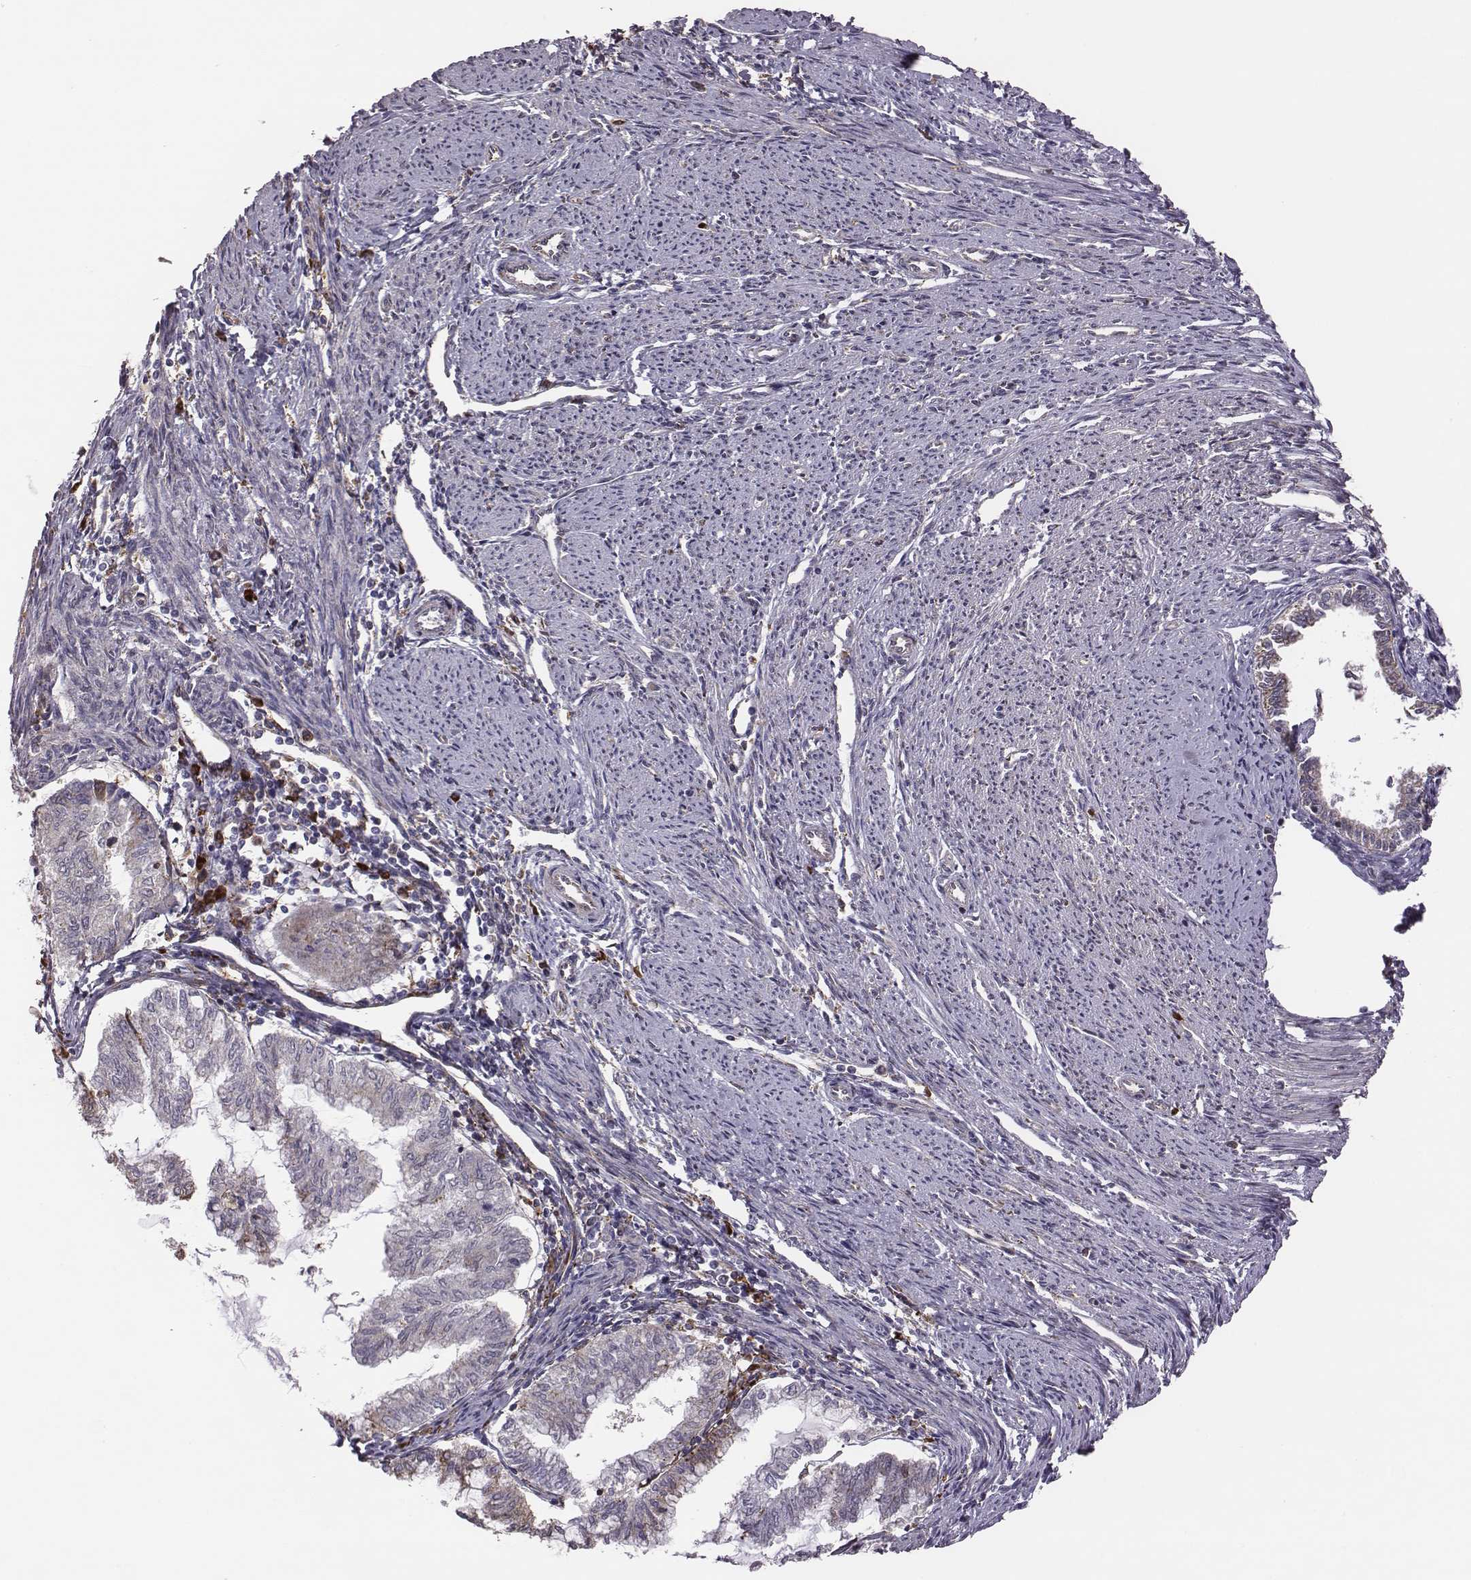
{"staining": {"intensity": "weak", "quantity": "<25%", "location": "cytoplasmic/membranous"}, "tissue": "endometrial cancer", "cell_type": "Tumor cells", "image_type": "cancer", "snomed": [{"axis": "morphology", "description": "Adenocarcinoma, NOS"}, {"axis": "topography", "description": "Endometrium"}], "caption": "Adenocarcinoma (endometrial) was stained to show a protein in brown. There is no significant expression in tumor cells. The staining was performed using DAB to visualize the protein expression in brown, while the nuclei were stained in blue with hematoxylin (Magnification: 20x).", "gene": "SELENOI", "patient": {"sex": "female", "age": 79}}